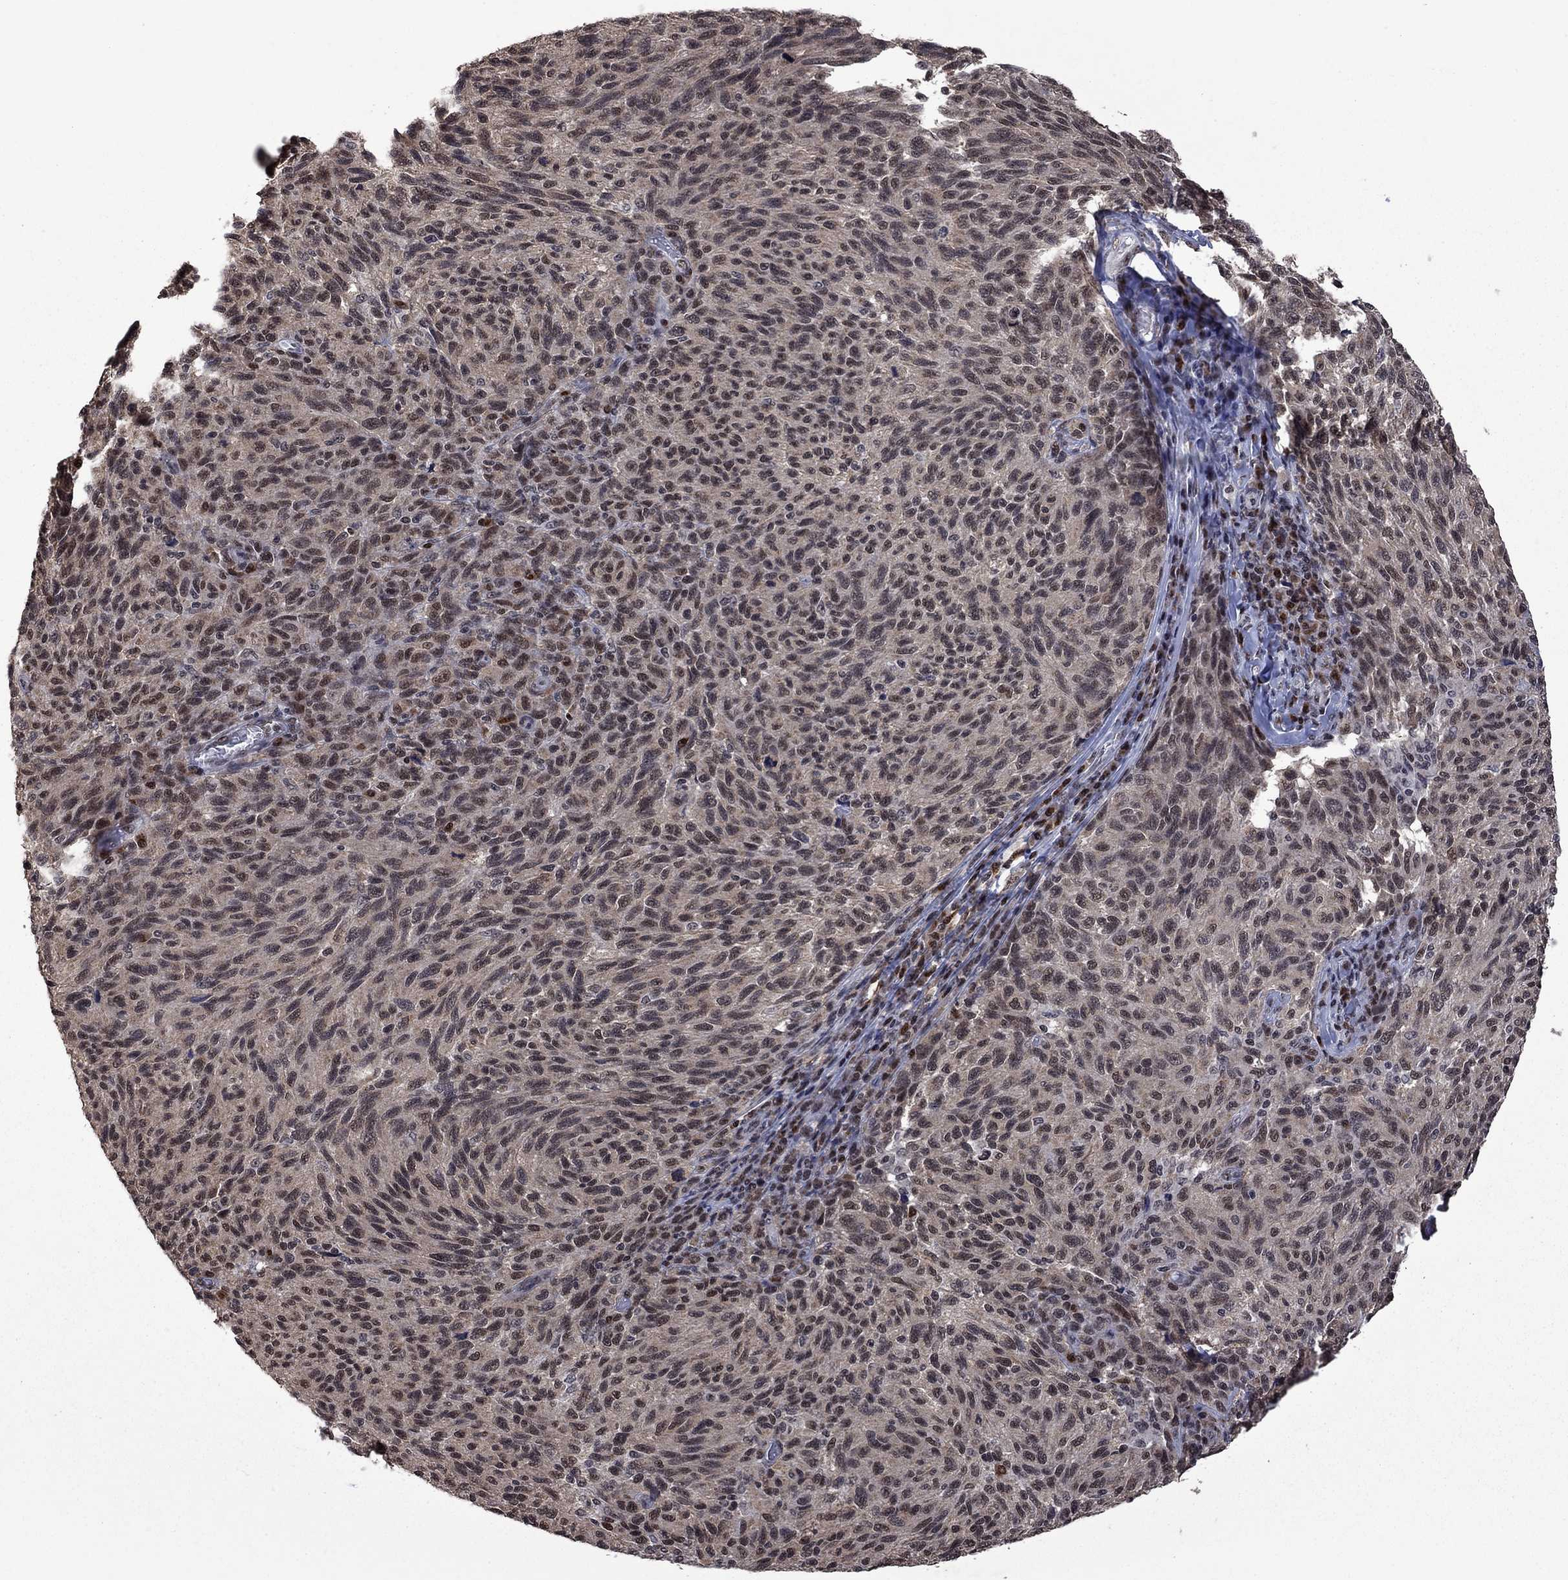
{"staining": {"intensity": "moderate", "quantity": ">75%", "location": "nuclear"}, "tissue": "melanoma", "cell_type": "Tumor cells", "image_type": "cancer", "snomed": [{"axis": "morphology", "description": "Malignant melanoma, NOS"}, {"axis": "topography", "description": "Skin"}], "caption": "Brown immunohistochemical staining in human malignant melanoma demonstrates moderate nuclear staining in approximately >75% of tumor cells. Ihc stains the protein of interest in brown and the nuclei are stained blue.", "gene": "FBL", "patient": {"sex": "female", "age": 73}}